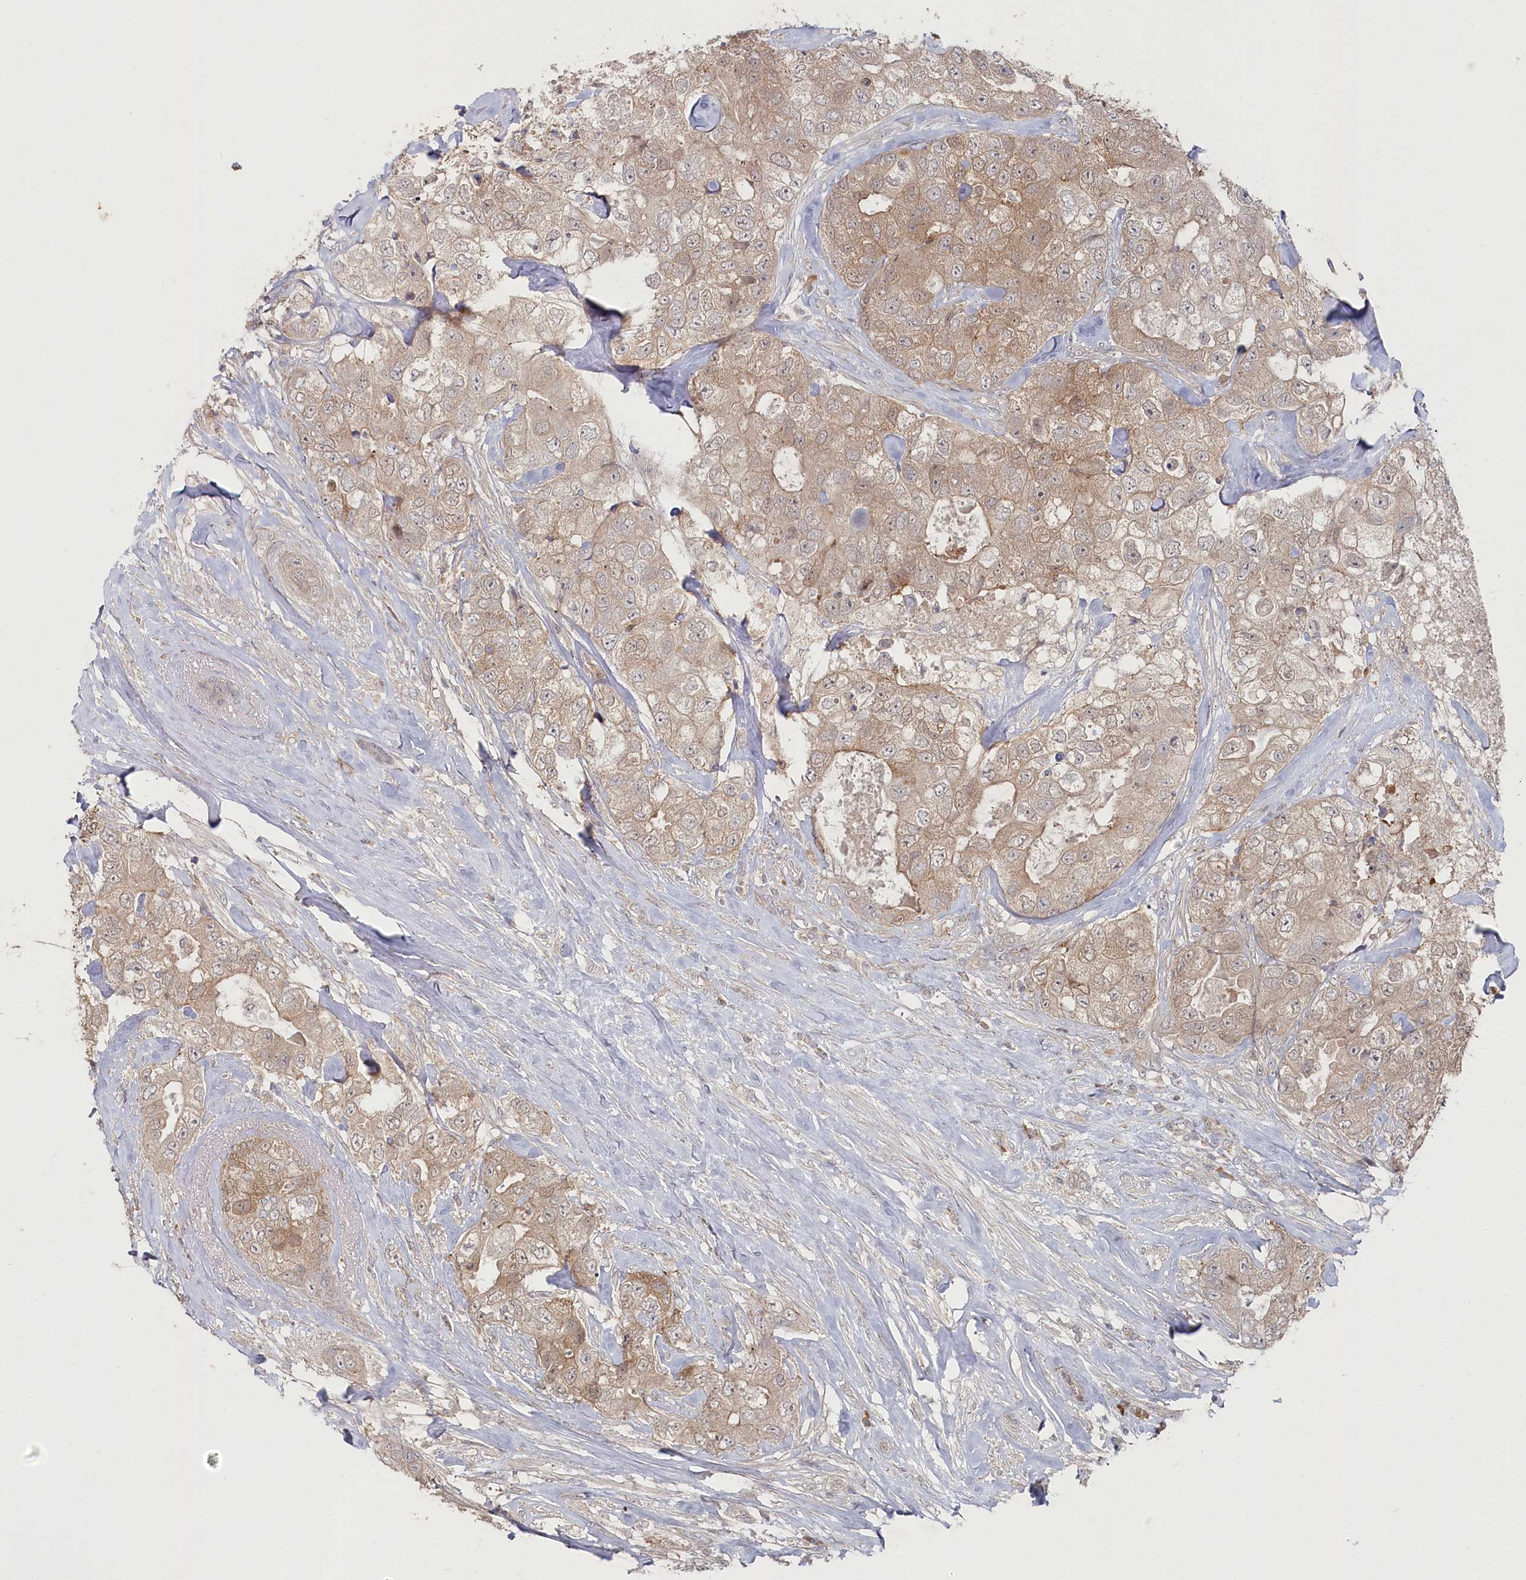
{"staining": {"intensity": "weak", "quantity": ">75%", "location": "cytoplasmic/membranous"}, "tissue": "breast cancer", "cell_type": "Tumor cells", "image_type": "cancer", "snomed": [{"axis": "morphology", "description": "Duct carcinoma"}, {"axis": "topography", "description": "Breast"}], "caption": "High-magnification brightfield microscopy of breast cancer stained with DAB (brown) and counterstained with hematoxylin (blue). tumor cells exhibit weak cytoplasmic/membranous expression is appreciated in about>75% of cells. The protein of interest is shown in brown color, while the nuclei are stained blue.", "gene": "TGFBRAP1", "patient": {"sex": "female", "age": 62}}